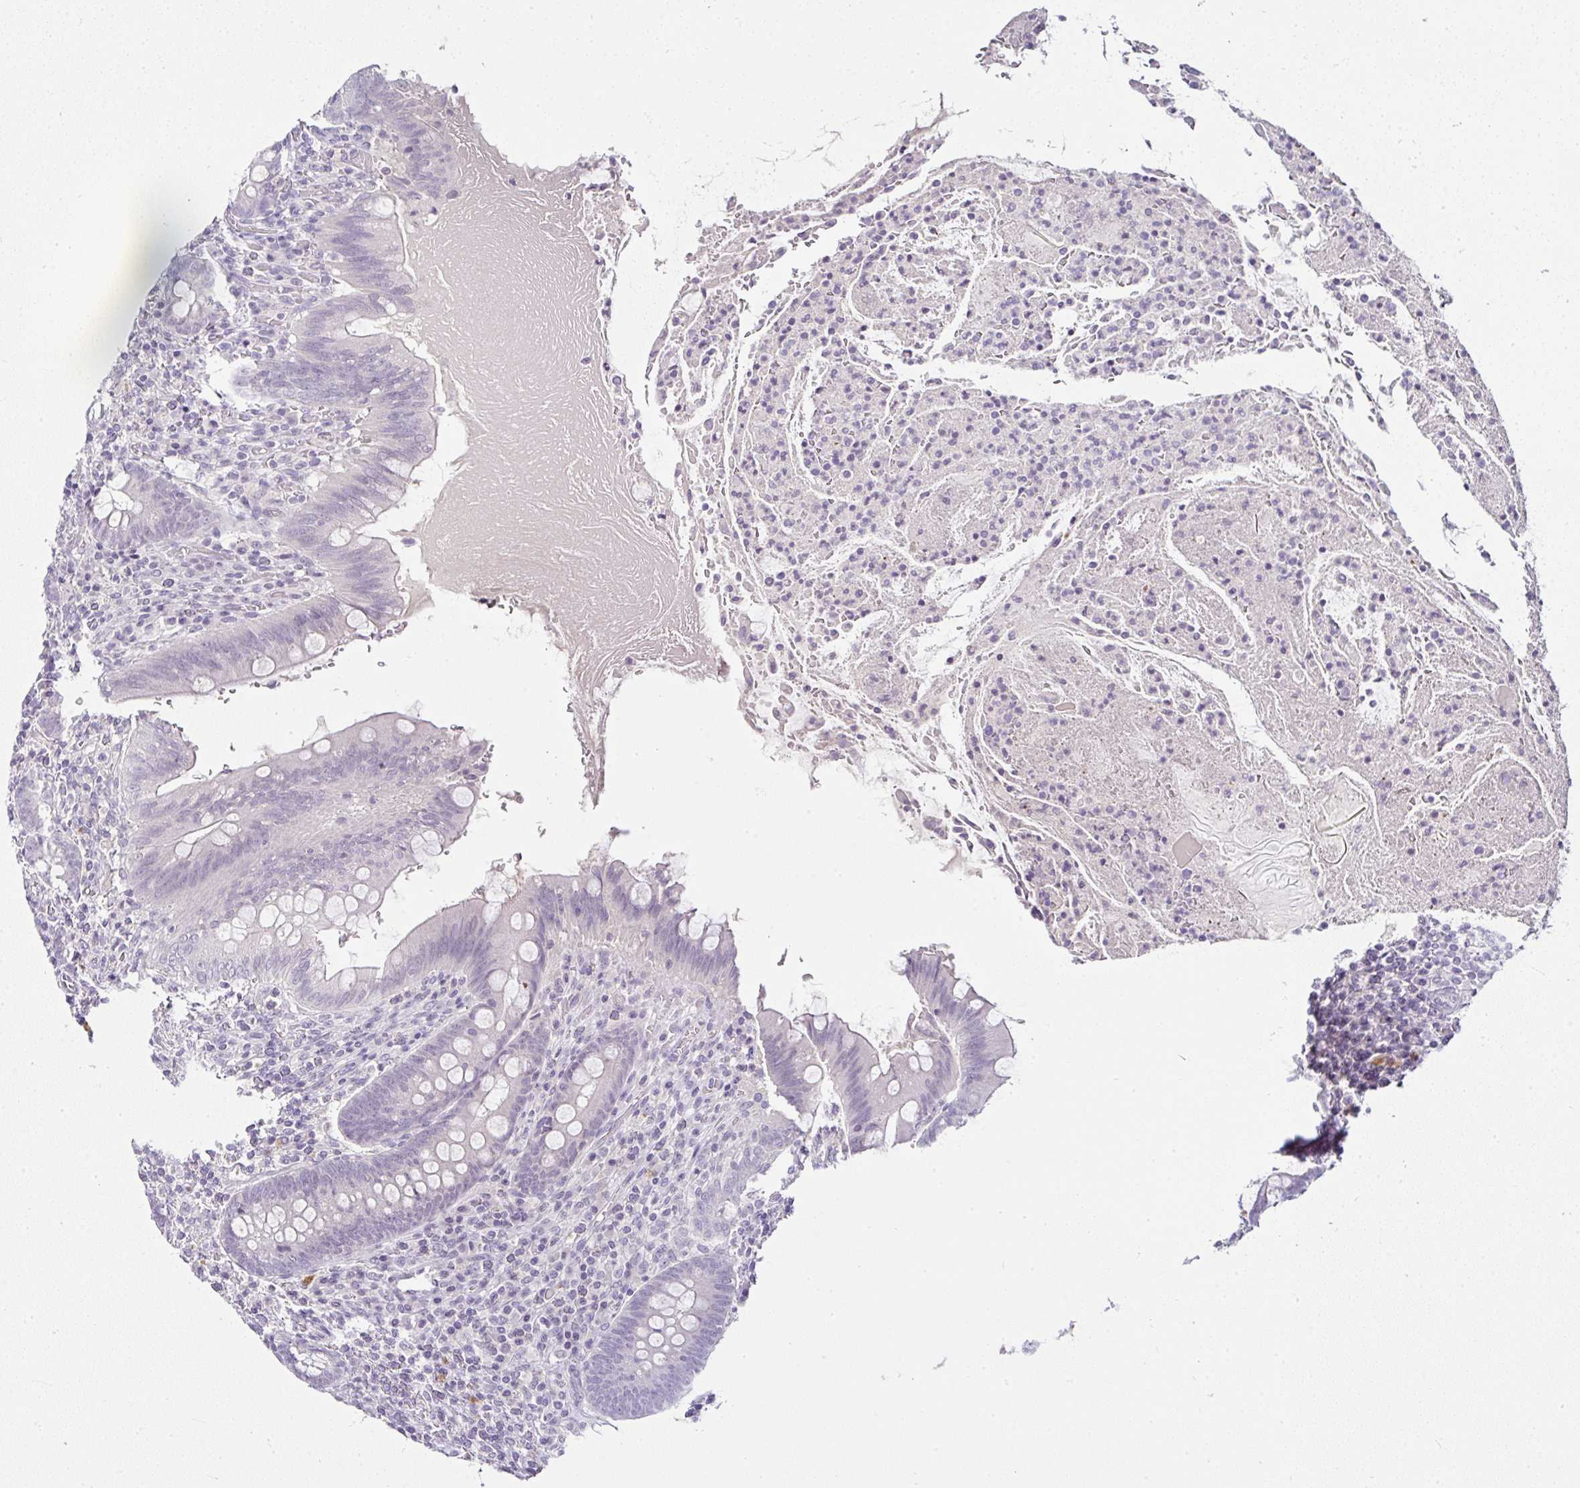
{"staining": {"intensity": "negative", "quantity": "none", "location": "none"}, "tissue": "appendix", "cell_type": "Glandular cells", "image_type": "normal", "snomed": [{"axis": "morphology", "description": "Normal tissue, NOS"}, {"axis": "topography", "description": "Appendix"}], "caption": "High power microscopy micrograph of an immunohistochemistry photomicrograph of unremarkable appendix, revealing no significant positivity in glandular cells. (Brightfield microscopy of DAB (3,3'-diaminobenzidine) immunohistochemistry at high magnification).", "gene": "SERPINB3", "patient": {"sex": "female", "age": 43}}